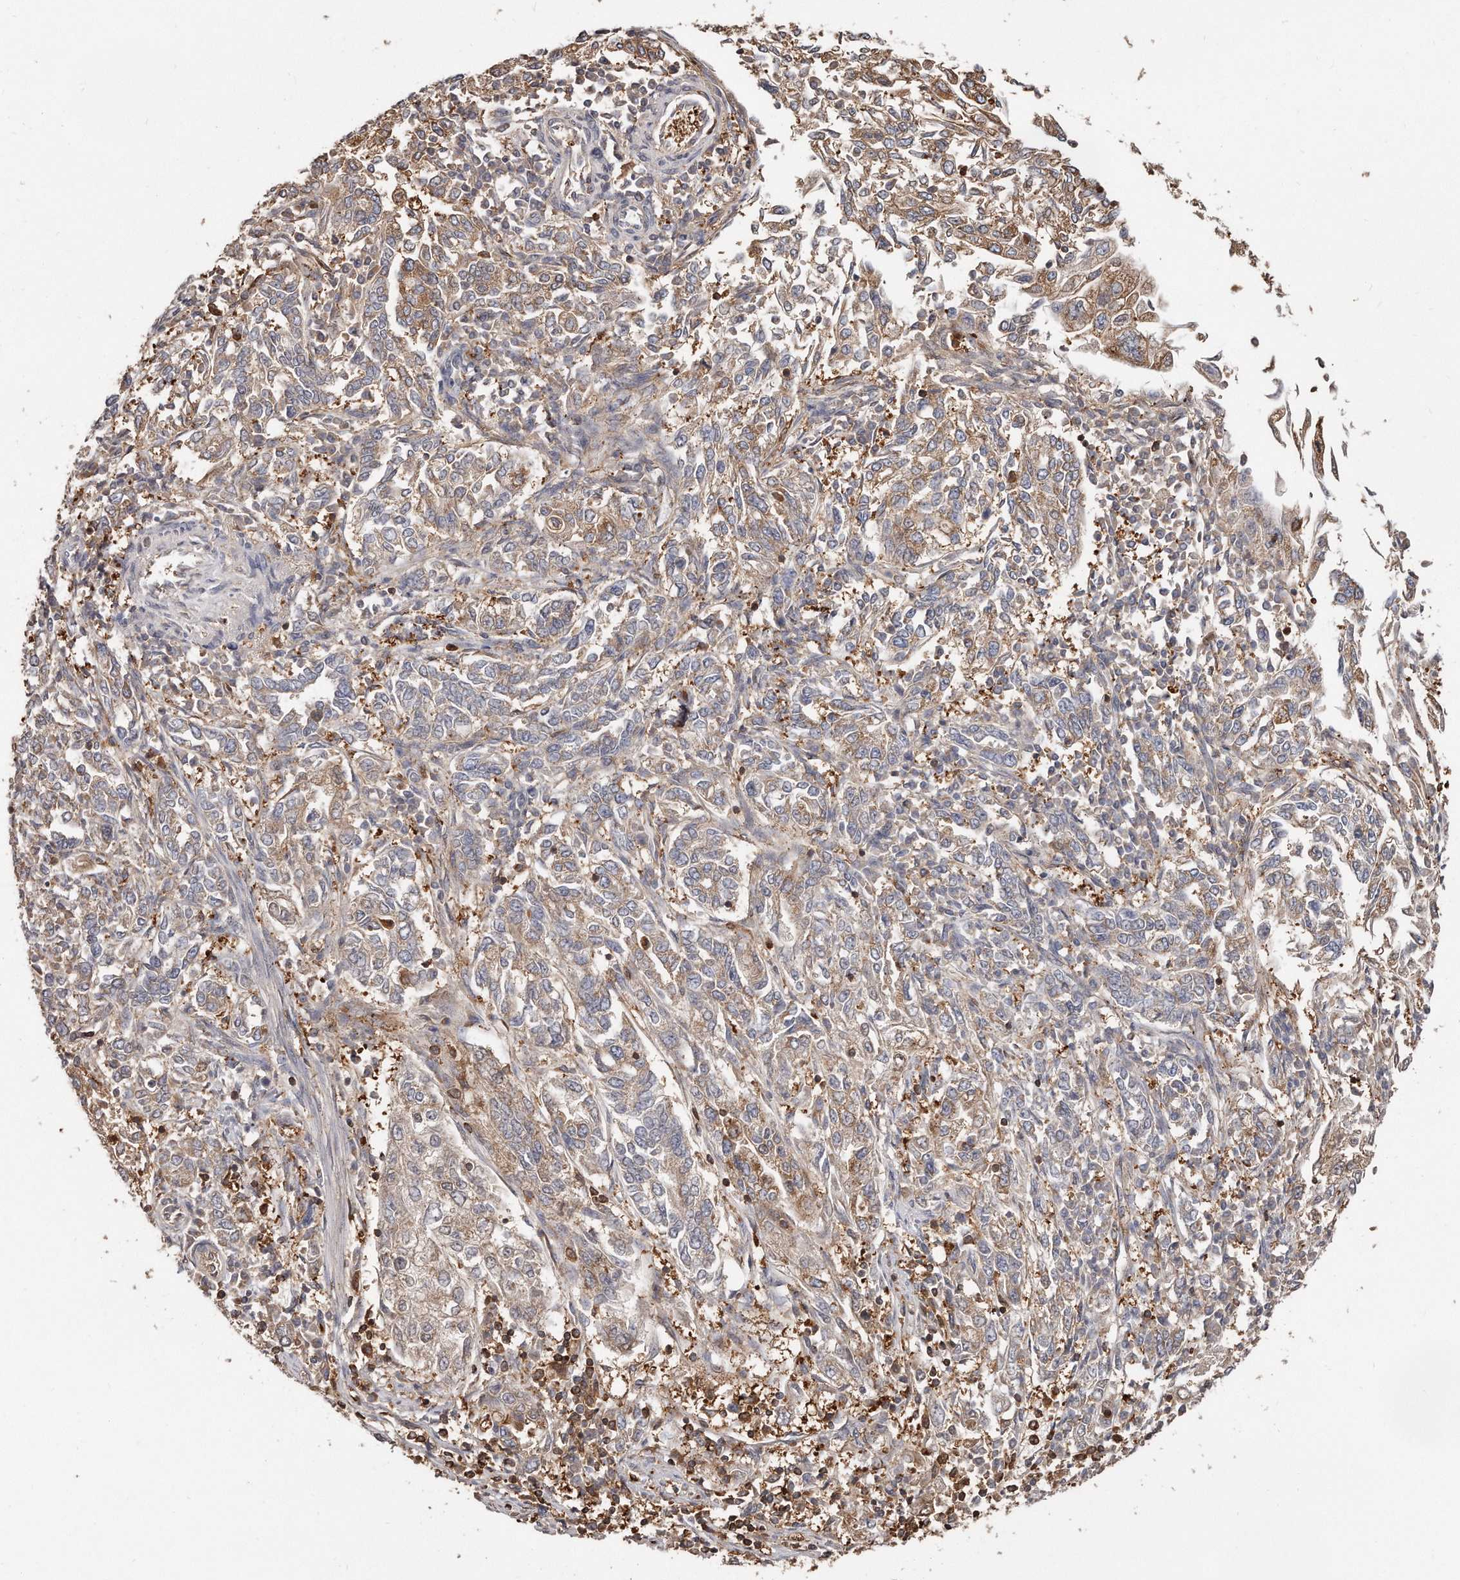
{"staining": {"intensity": "weak", "quantity": "25%-75%", "location": "cytoplasmic/membranous"}, "tissue": "endometrial cancer", "cell_type": "Tumor cells", "image_type": "cancer", "snomed": [{"axis": "morphology", "description": "Adenocarcinoma, NOS"}, {"axis": "topography", "description": "Endometrium"}], "caption": "Immunohistochemical staining of endometrial cancer (adenocarcinoma) demonstrates low levels of weak cytoplasmic/membranous positivity in approximately 25%-75% of tumor cells. (IHC, brightfield microscopy, high magnification).", "gene": "CAP1", "patient": {"sex": "female", "age": 49}}